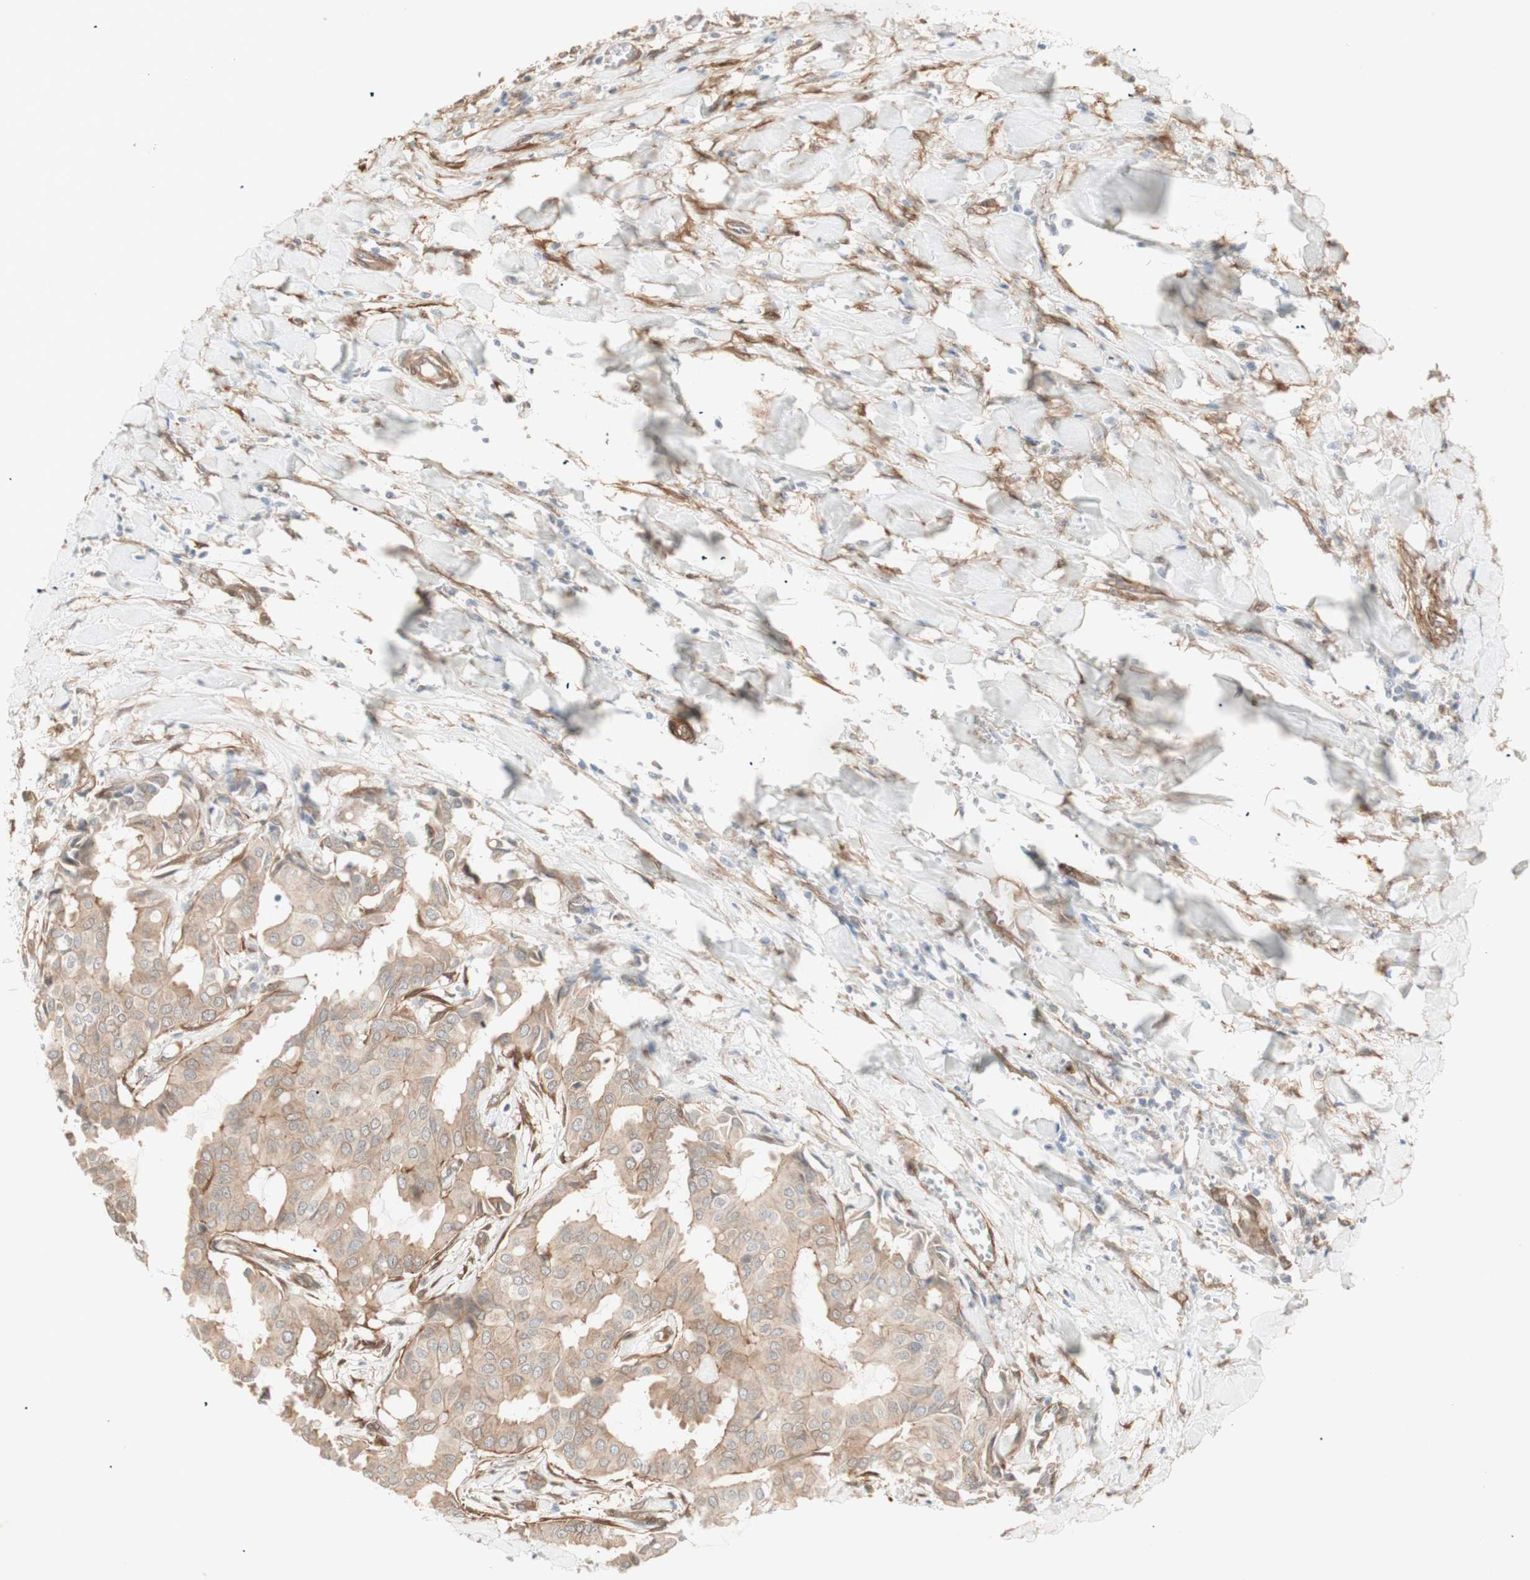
{"staining": {"intensity": "moderate", "quantity": ">75%", "location": "cytoplasmic/membranous"}, "tissue": "head and neck cancer", "cell_type": "Tumor cells", "image_type": "cancer", "snomed": [{"axis": "morphology", "description": "Adenocarcinoma, NOS"}, {"axis": "topography", "description": "Salivary gland"}, {"axis": "topography", "description": "Head-Neck"}], "caption": "Protein expression analysis of head and neck cancer (adenocarcinoma) exhibits moderate cytoplasmic/membranous expression in approximately >75% of tumor cells.", "gene": "CNN3", "patient": {"sex": "female", "age": 59}}